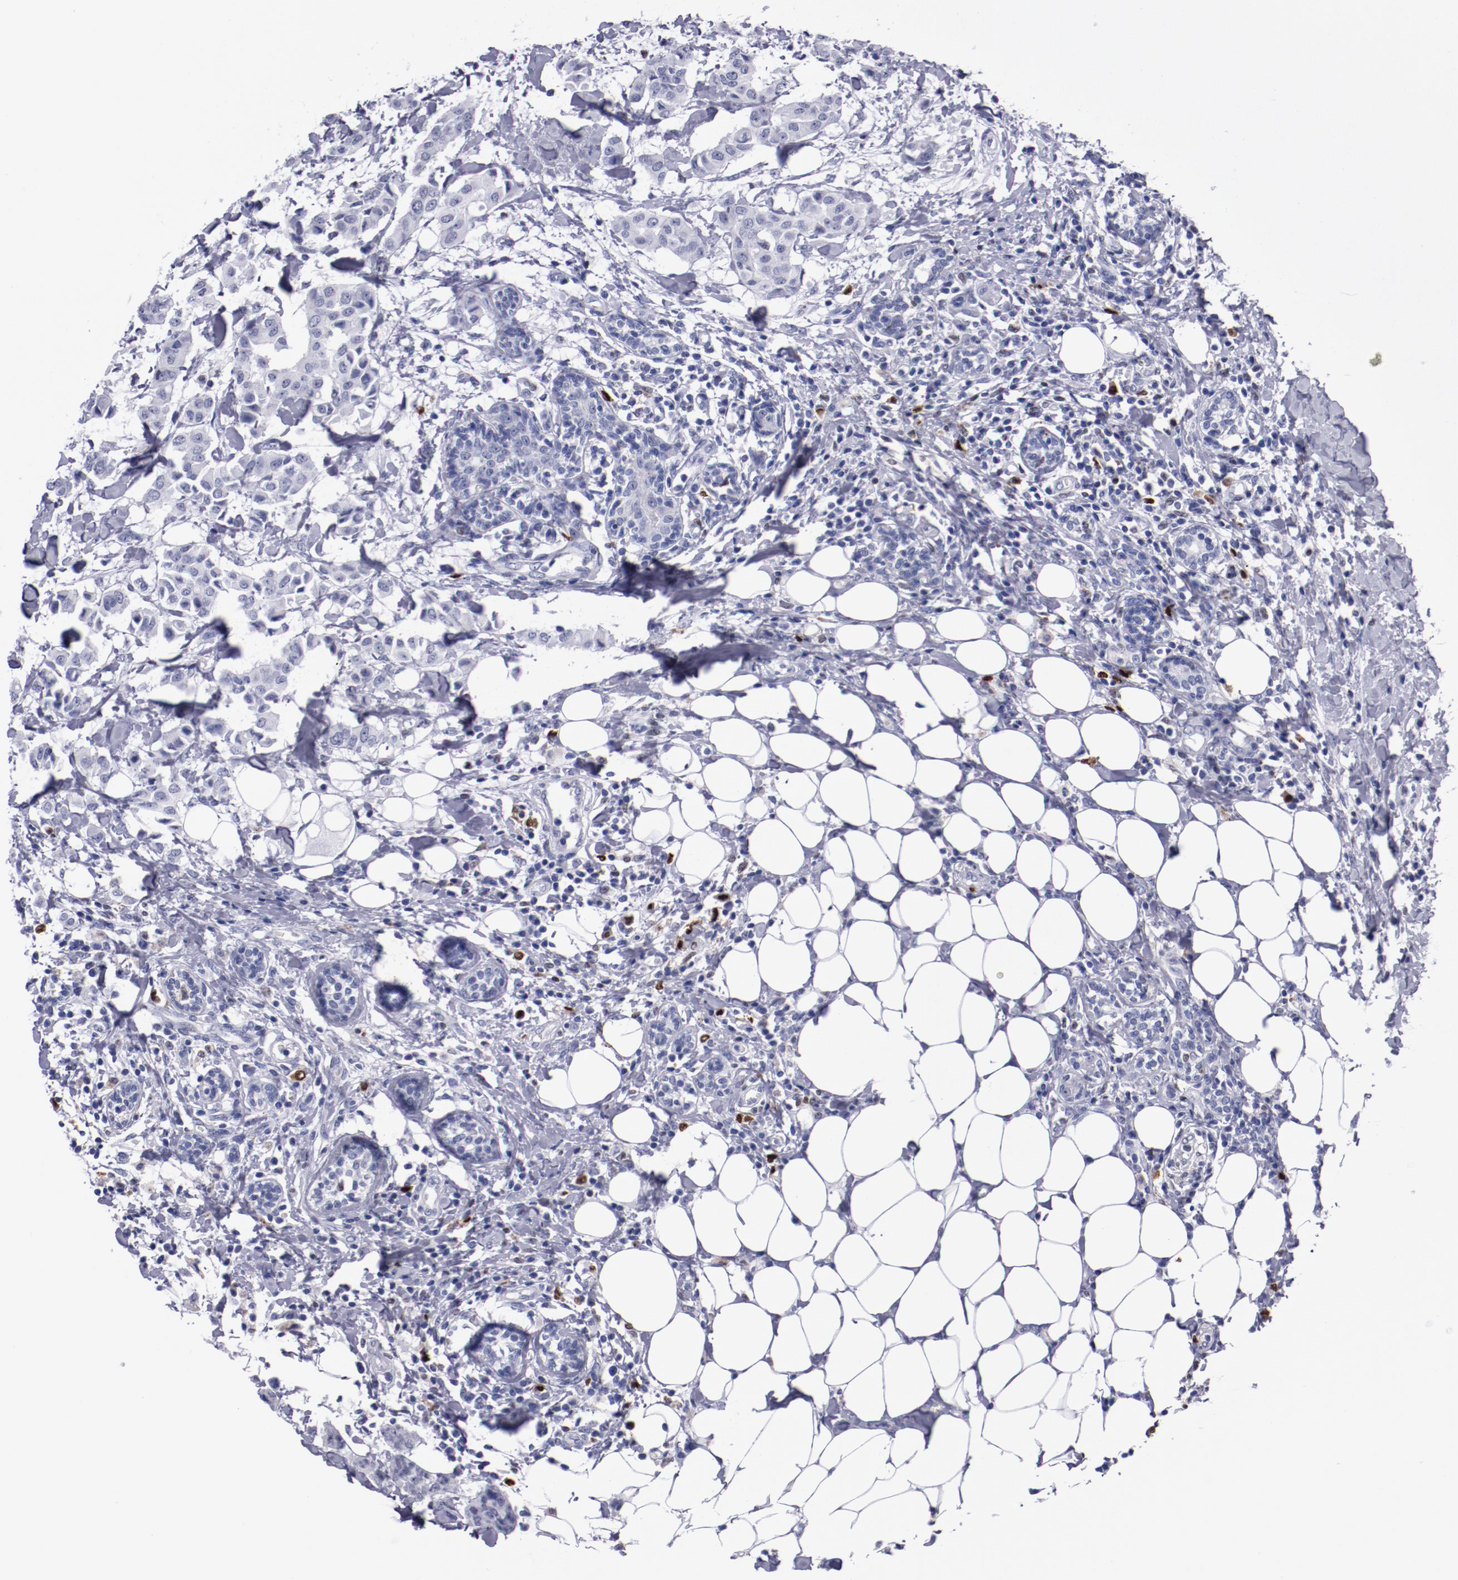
{"staining": {"intensity": "negative", "quantity": "none", "location": "none"}, "tissue": "breast cancer", "cell_type": "Tumor cells", "image_type": "cancer", "snomed": [{"axis": "morphology", "description": "Duct carcinoma"}, {"axis": "topography", "description": "Breast"}], "caption": "The histopathology image reveals no staining of tumor cells in intraductal carcinoma (breast). Brightfield microscopy of immunohistochemistry (IHC) stained with DAB (brown) and hematoxylin (blue), captured at high magnification.", "gene": "IRF8", "patient": {"sex": "female", "age": 40}}